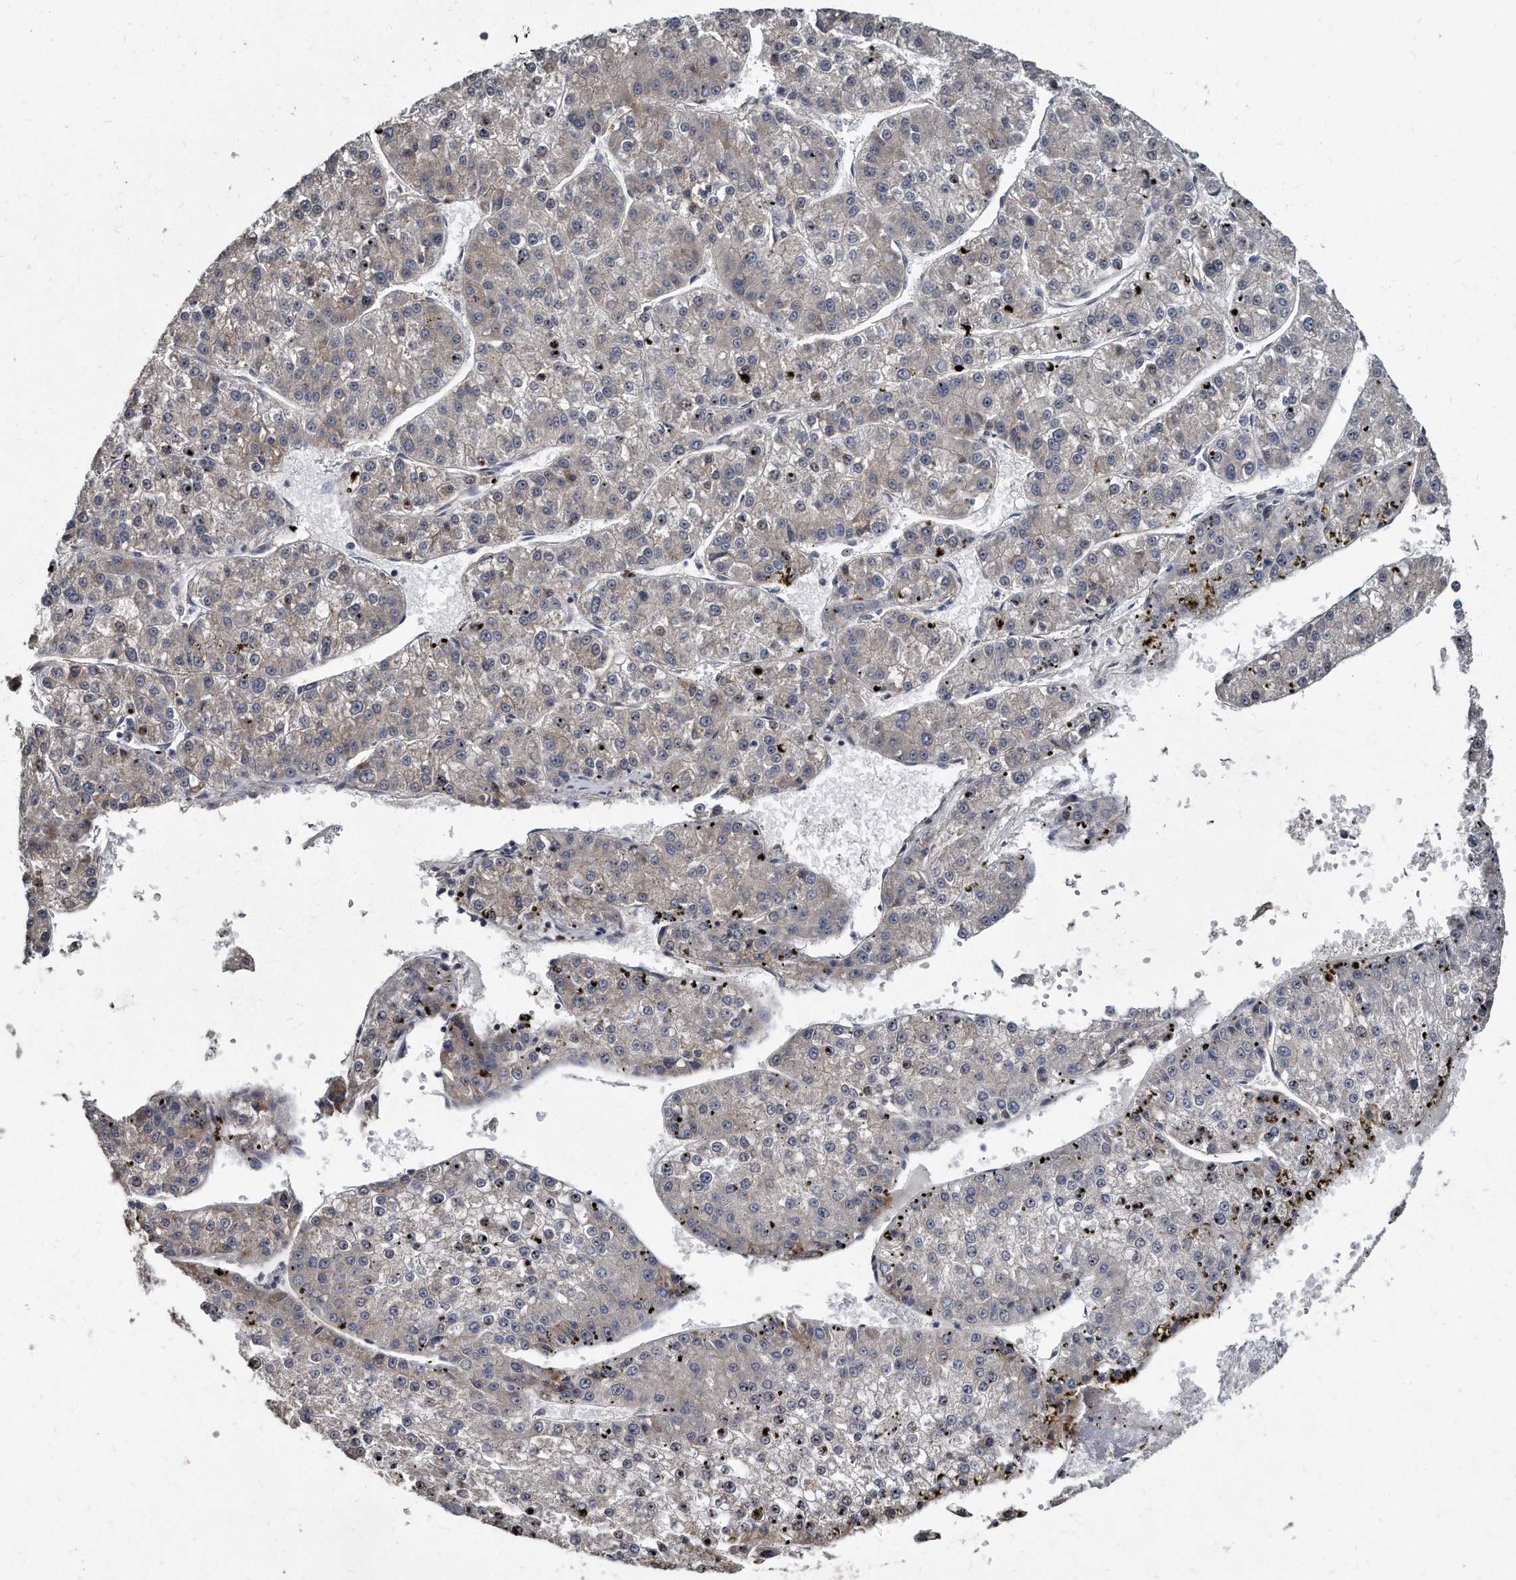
{"staining": {"intensity": "weak", "quantity": "<25%", "location": "cytoplasmic/membranous"}, "tissue": "liver cancer", "cell_type": "Tumor cells", "image_type": "cancer", "snomed": [{"axis": "morphology", "description": "Carcinoma, Hepatocellular, NOS"}, {"axis": "topography", "description": "Liver"}], "caption": "Immunohistochemistry (IHC) of liver hepatocellular carcinoma exhibits no expression in tumor cells. The staining is performed using DAB (3,3'-diaminobenzidine) brown chromogen with nuclei counter-stained in using hematoxylin.", "gene": "KLHDC3", "patient": {"sex": "female", "age": 73}}